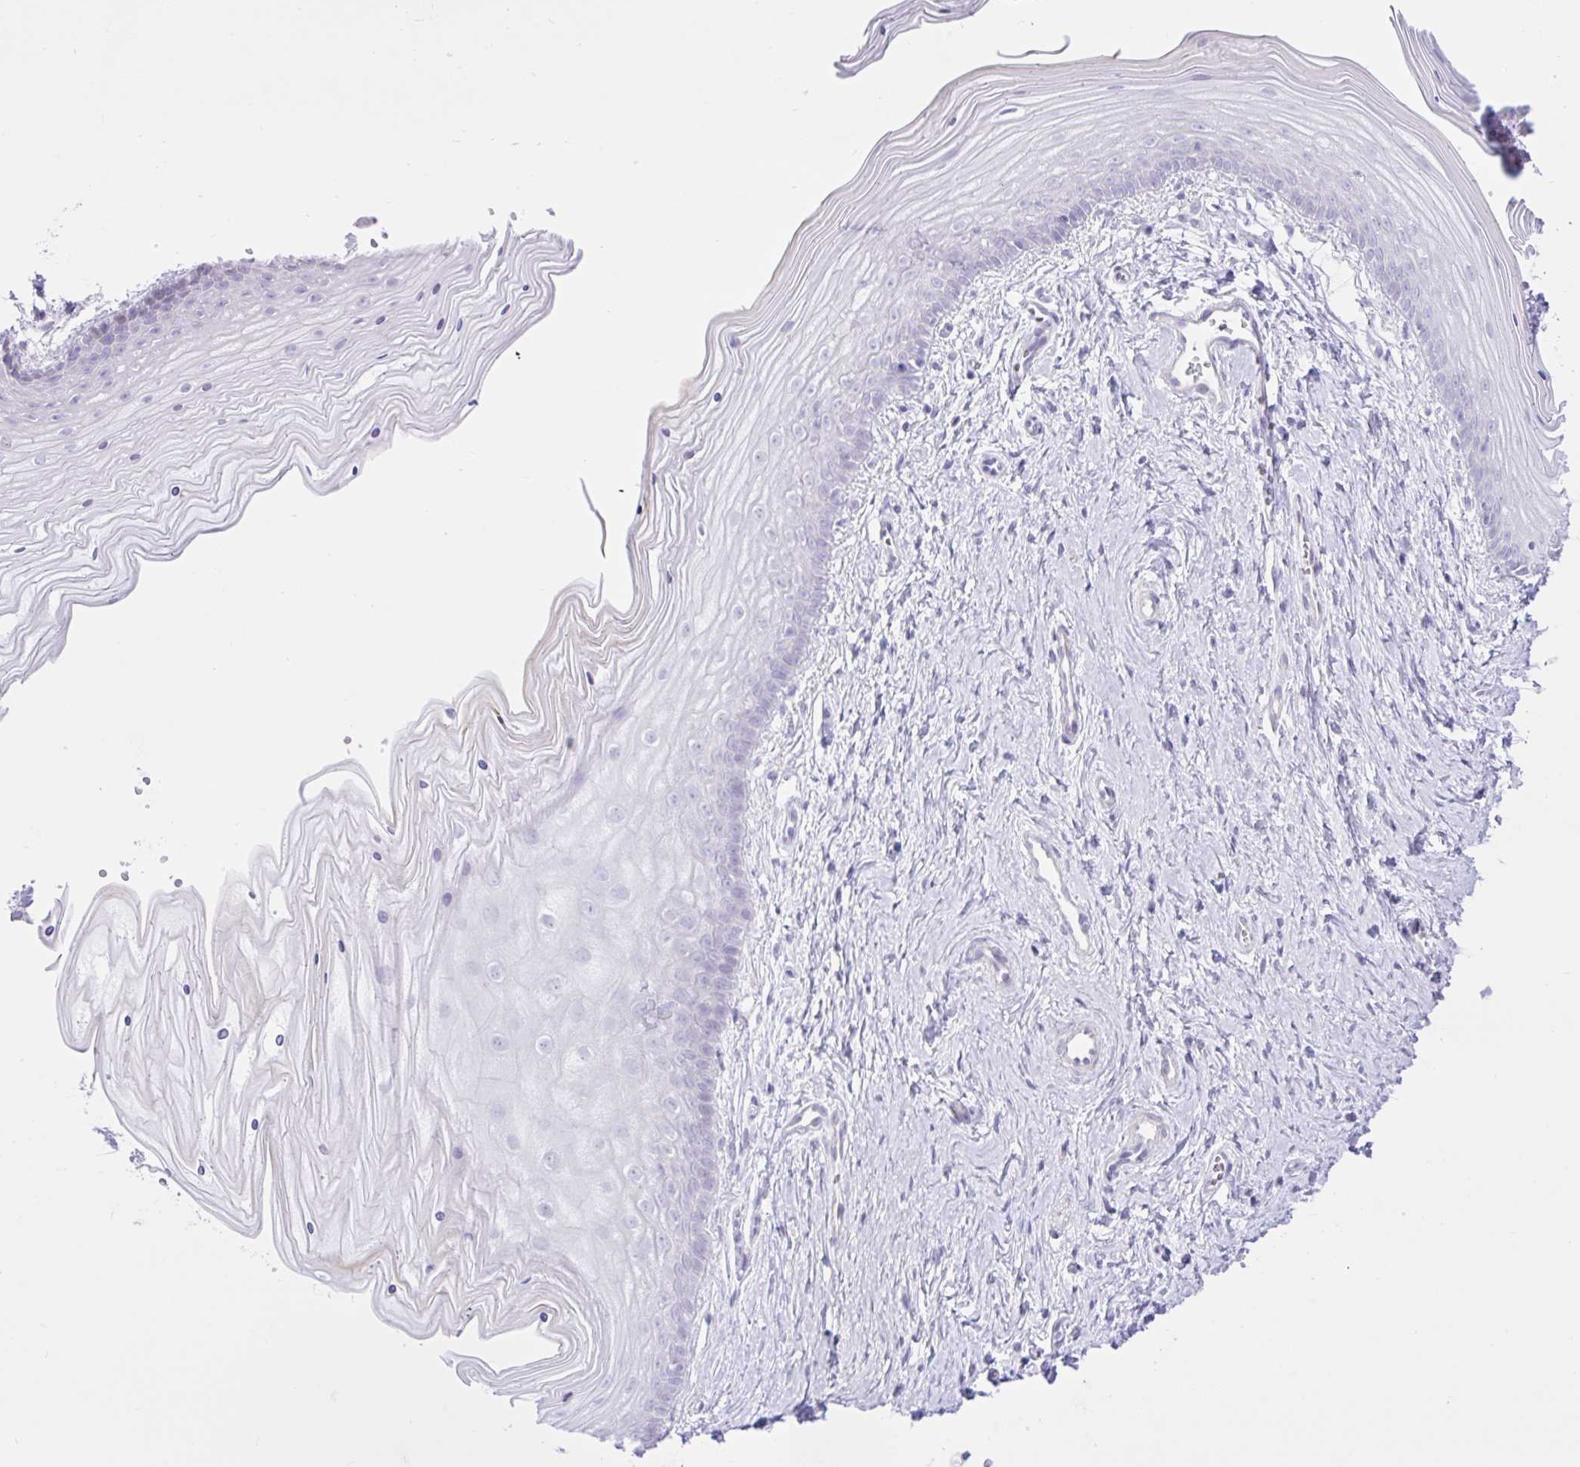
{"staining": {"intensity": "weak", "quantity": "<25%", "location": "cytoplasmic/membranous"}, "tissue": "vagina", "cell_type": "Squamous epithelial cells", "image_type": "normal", "snomed": [{"axis": "morphology", "description": "Normal tissue, NOS"}, {"axis": "topography", "description": "Vagina"}], "caption": "Squamous epithelial cells show no significant protein staining in unremarkable vagina. (DAB (3,3'-diaminobenzidine) IHC with hematoxylin counter stain).", "gene": "REEP1", "patient": {"sex": "female", "age": 38}}